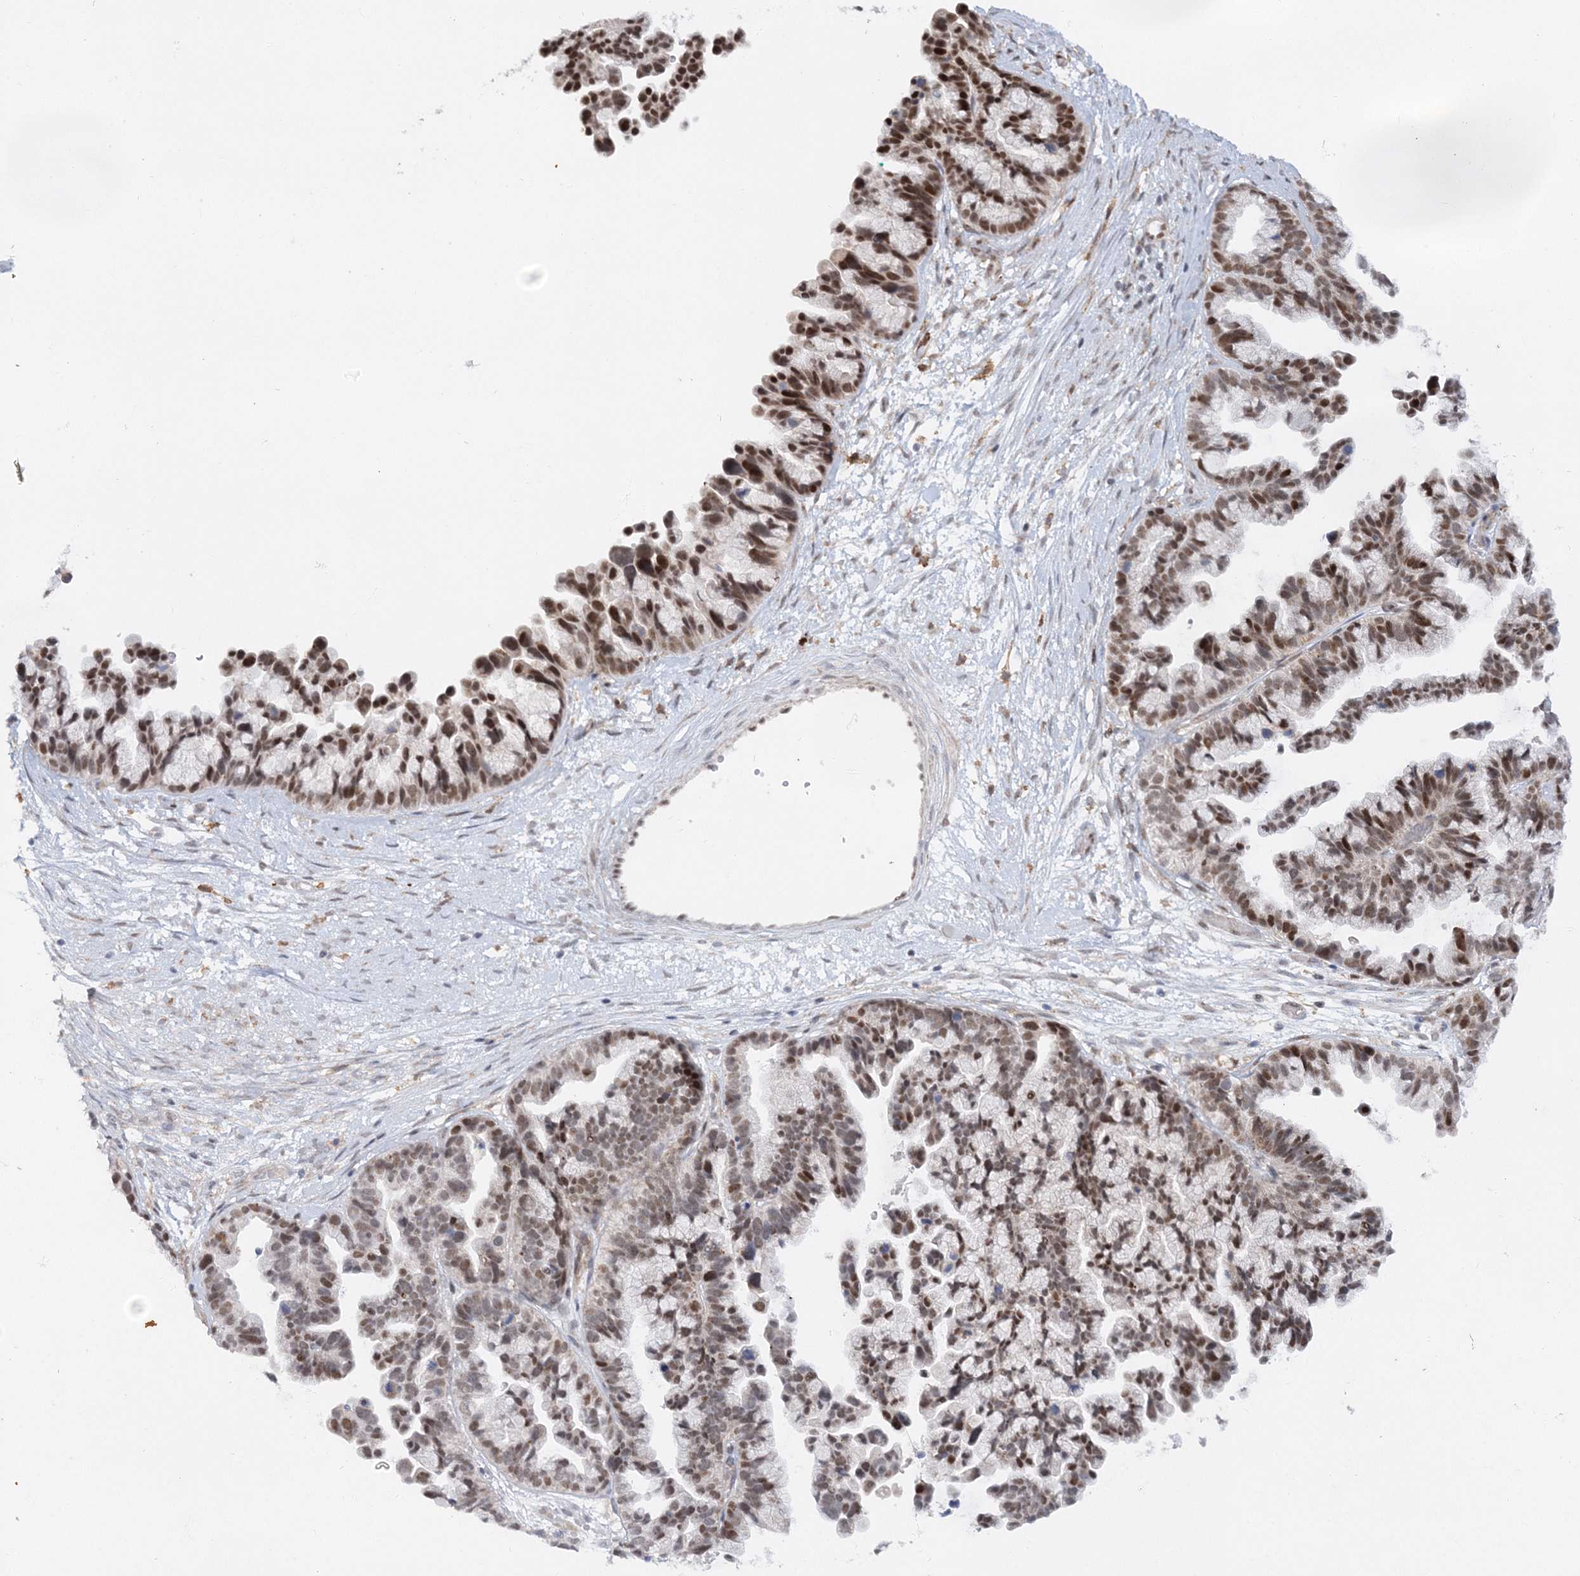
{"staining": {"intensity": "weak", "quantity": ">75%", "location": "cytoplasmic/membranous,nuclear"}, "tissue": "ovarian cancer", "cell_type": "Tumor cells", "image_type": "cancer", "snomed": [{"axis": "morphology", "description": "Cystadenocarcinoma, serous, NOS"}, {"axis": "topography", "description": "Ovary"}], "caption": "Serous cystadenocarcinoma (ovarian) stained for a protein demonstrates weak cytoplasmic/membranous and nuclear positivity in tumor cells.", "gene": "RAB11FIP2", "patient": {"sex": "female", "age": 56}}